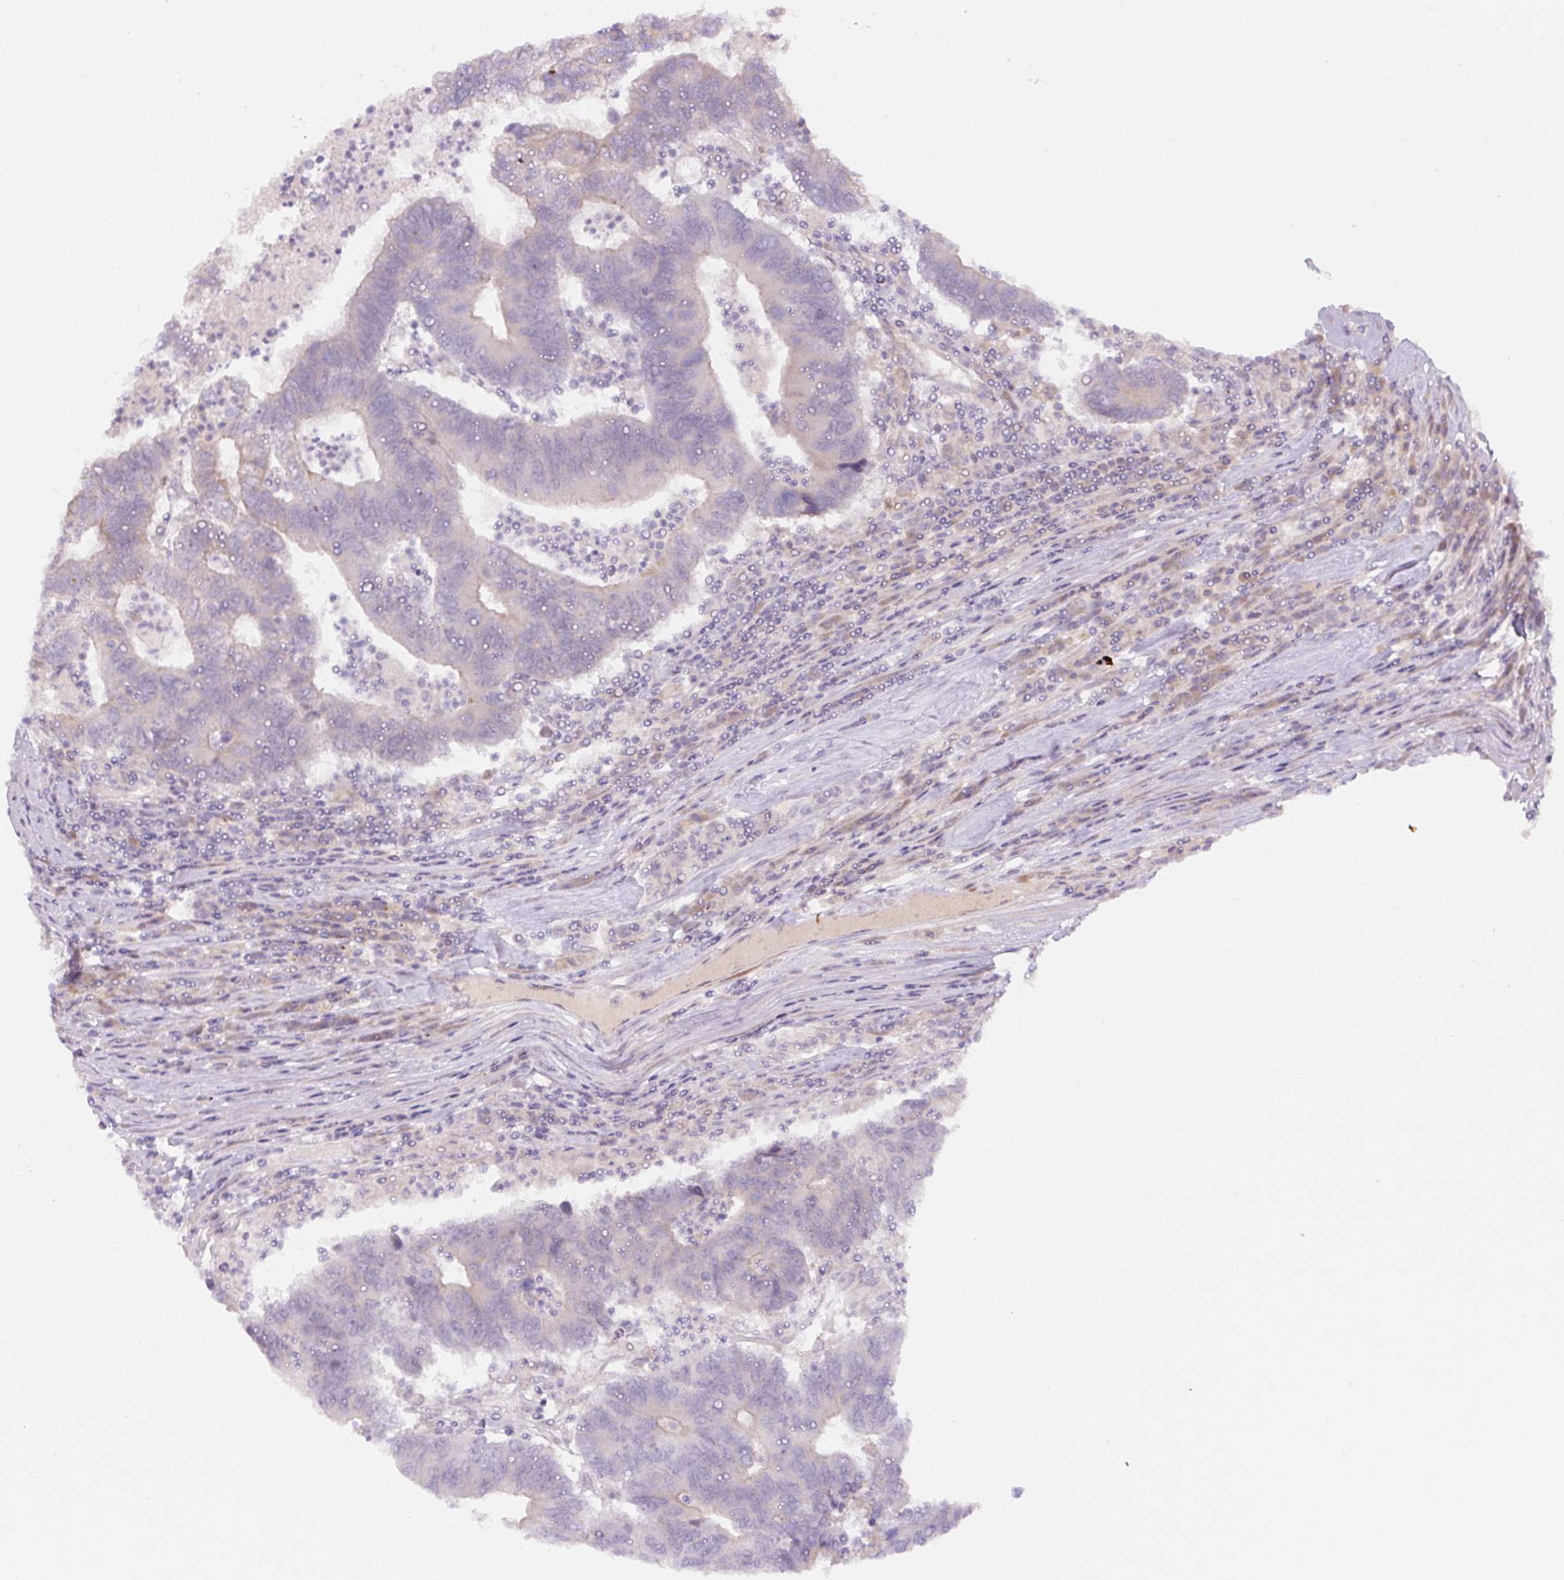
{"staining": {"intensity": "negative", "quantity": "none", "location": "none"}, "tissue": "colorectal cancer", "cell_type": "Tumor cells", "image_type": "cancer", "snomed": [{"axis": "morphology", "description": "Adenocarcinoma, NOS"}, {"axis": "topography", "description": "Colon"}], "caption": "Tumor cells are negative for protein expression in human adenocarcinoma (colorectal).", "gene": "YIF1B", "patient": {"sex": "female", "age": 48}}